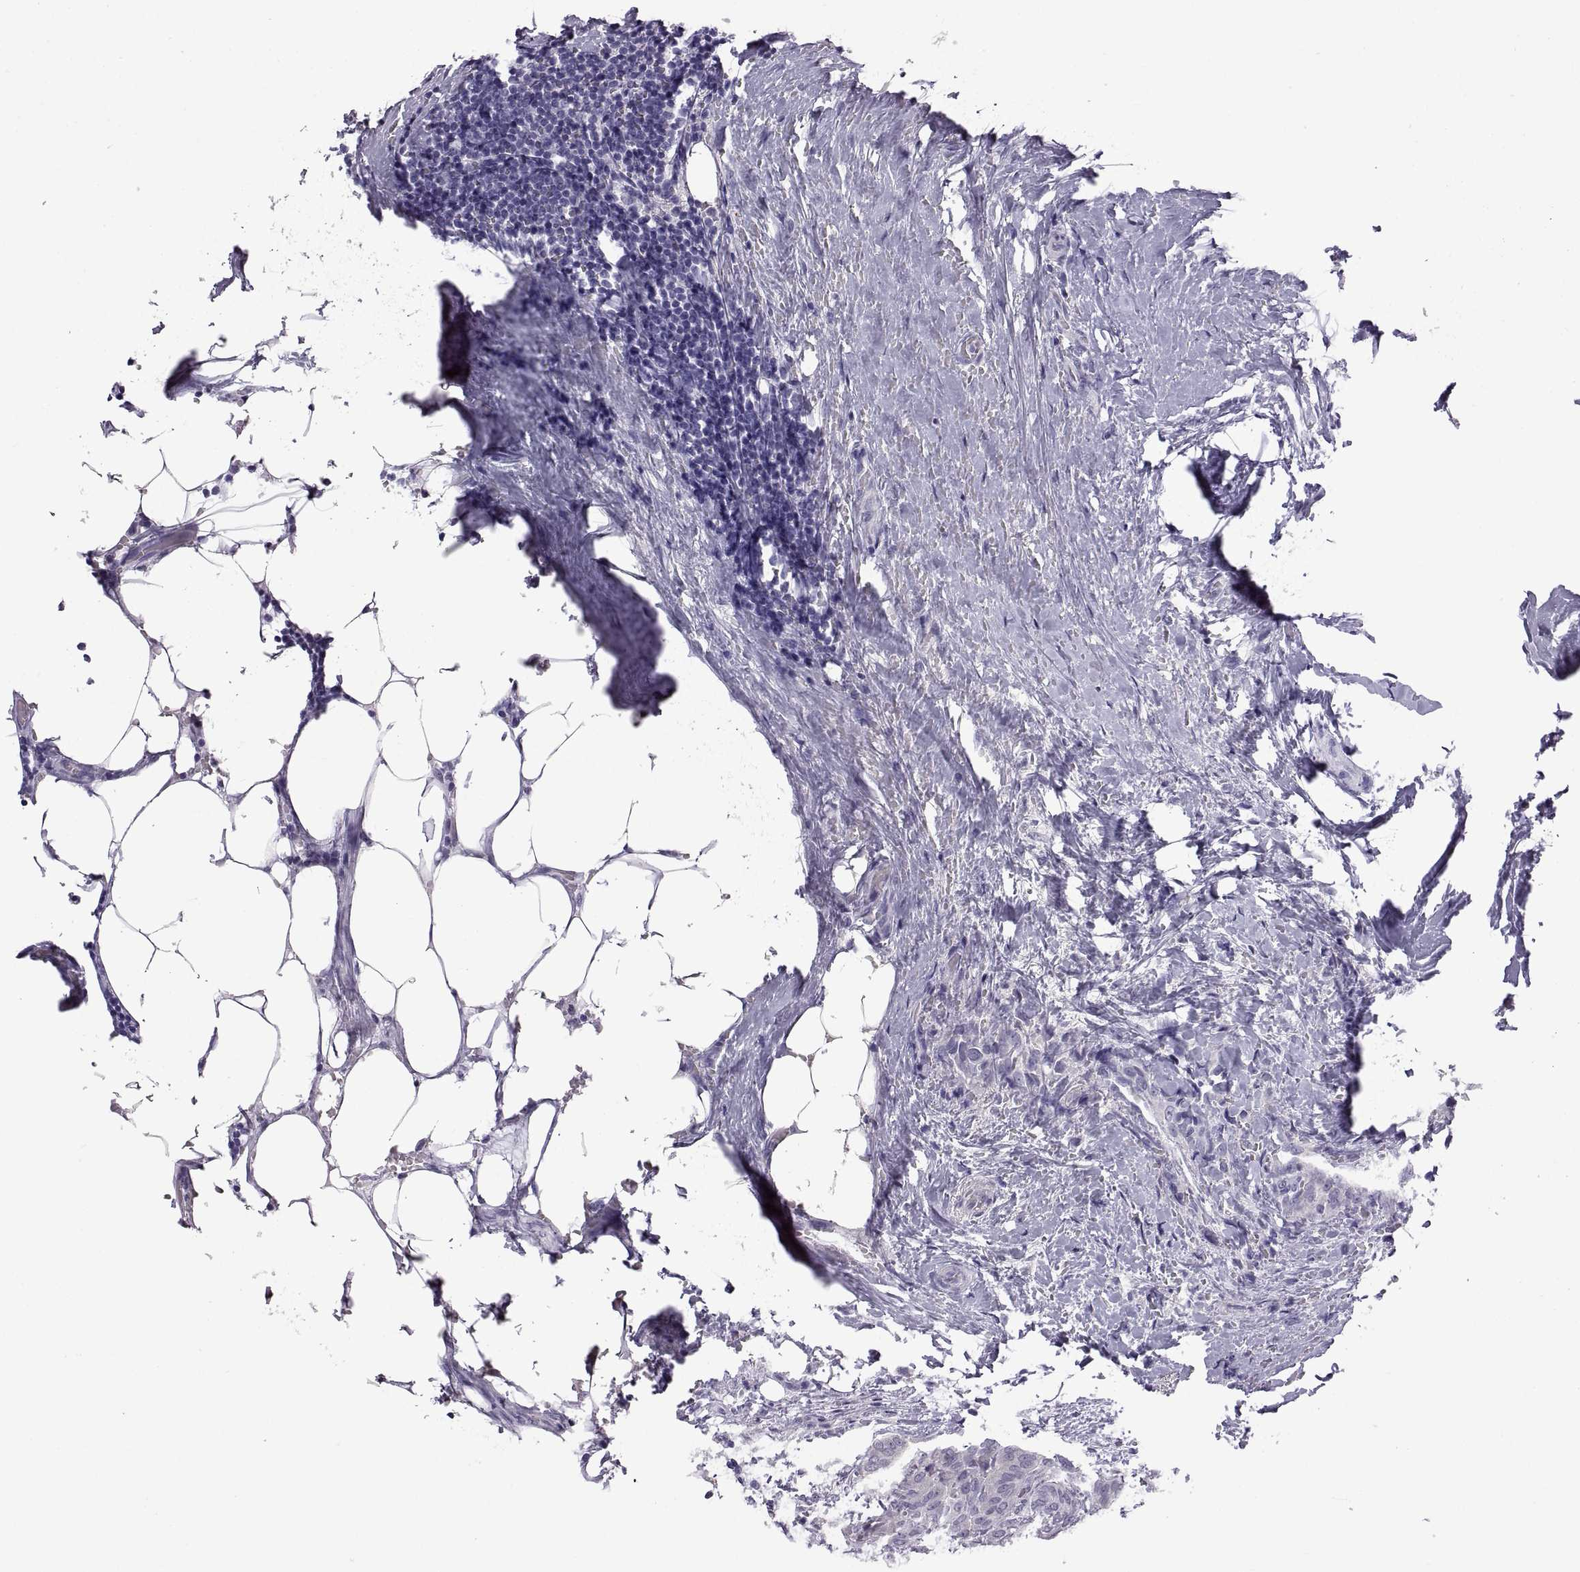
{"staining": {"intensity": "negative", "quantity": "none", "location": "none"}, "tissue": "thyroid cancer", "cell_type": "Tumor cells", "image_type": "cancer", "snomed": [{"axis": "morphology", "description": "Papillary adenocarcinoma, NOS"}, {"axis": "topography", "description": "Thyroid gland"}], "caption": "Micrograph shows no significant protein expression in tumor cells of papillary adenocarcinoma (thyroid). (DAB (3,3'-diaminobenzidine) IHC visualized using brightfield microscopy, high magnification).", "gene": "RDM1", "patient": {"sex": "male", "age": 61}}